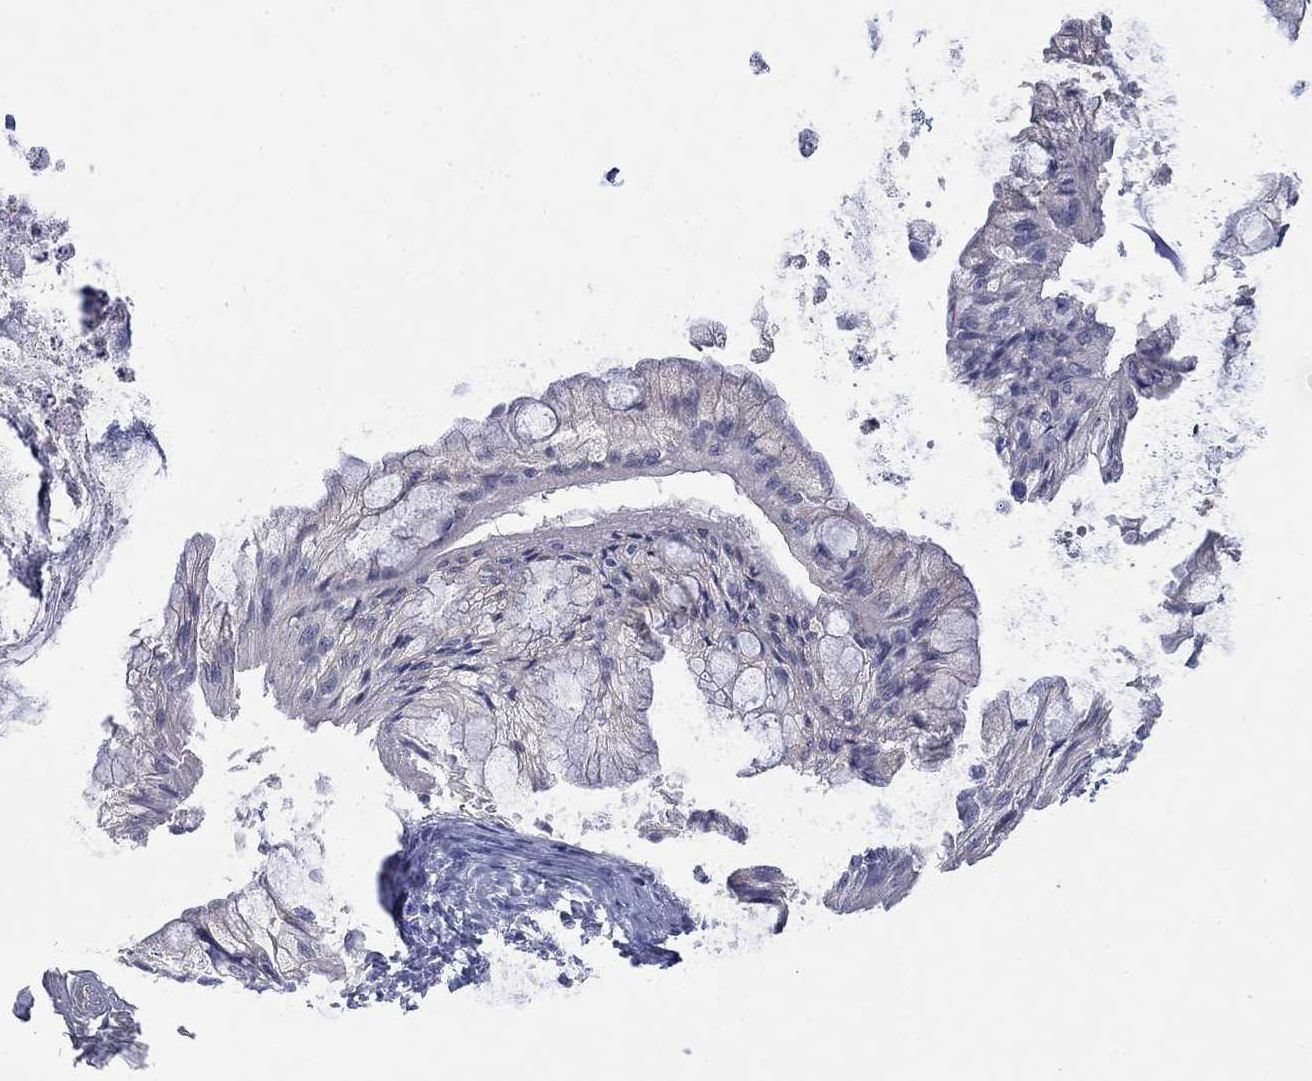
{"staining": {"intensity": "weak", "quantity": "<25%", "location": "cytoplasmic/membranous"}, "tissue": "ovarian cancer", "cell_type": "Tumor cells", "image_type": "cancer", "snomed": [{"axis": "morphology", "description": "Cystadenocarcinoma, mucinous, NOS"}, {"axis": "topography", "description": "Ovary"}], "caption": "High magnification brightfield microscopy of ovarian cancer (mucinous cystadenocarcinoma) stained with DAB (brown) and counterstained with hematoxylin (blue): tumor cells show no significant expression. (DAB (3,3'-diaminobenzidine) immunohistochemistry (IHC), high magnification).", "gene": "PTPRZ1", "patient": {"sex": "female", "age": 57}}